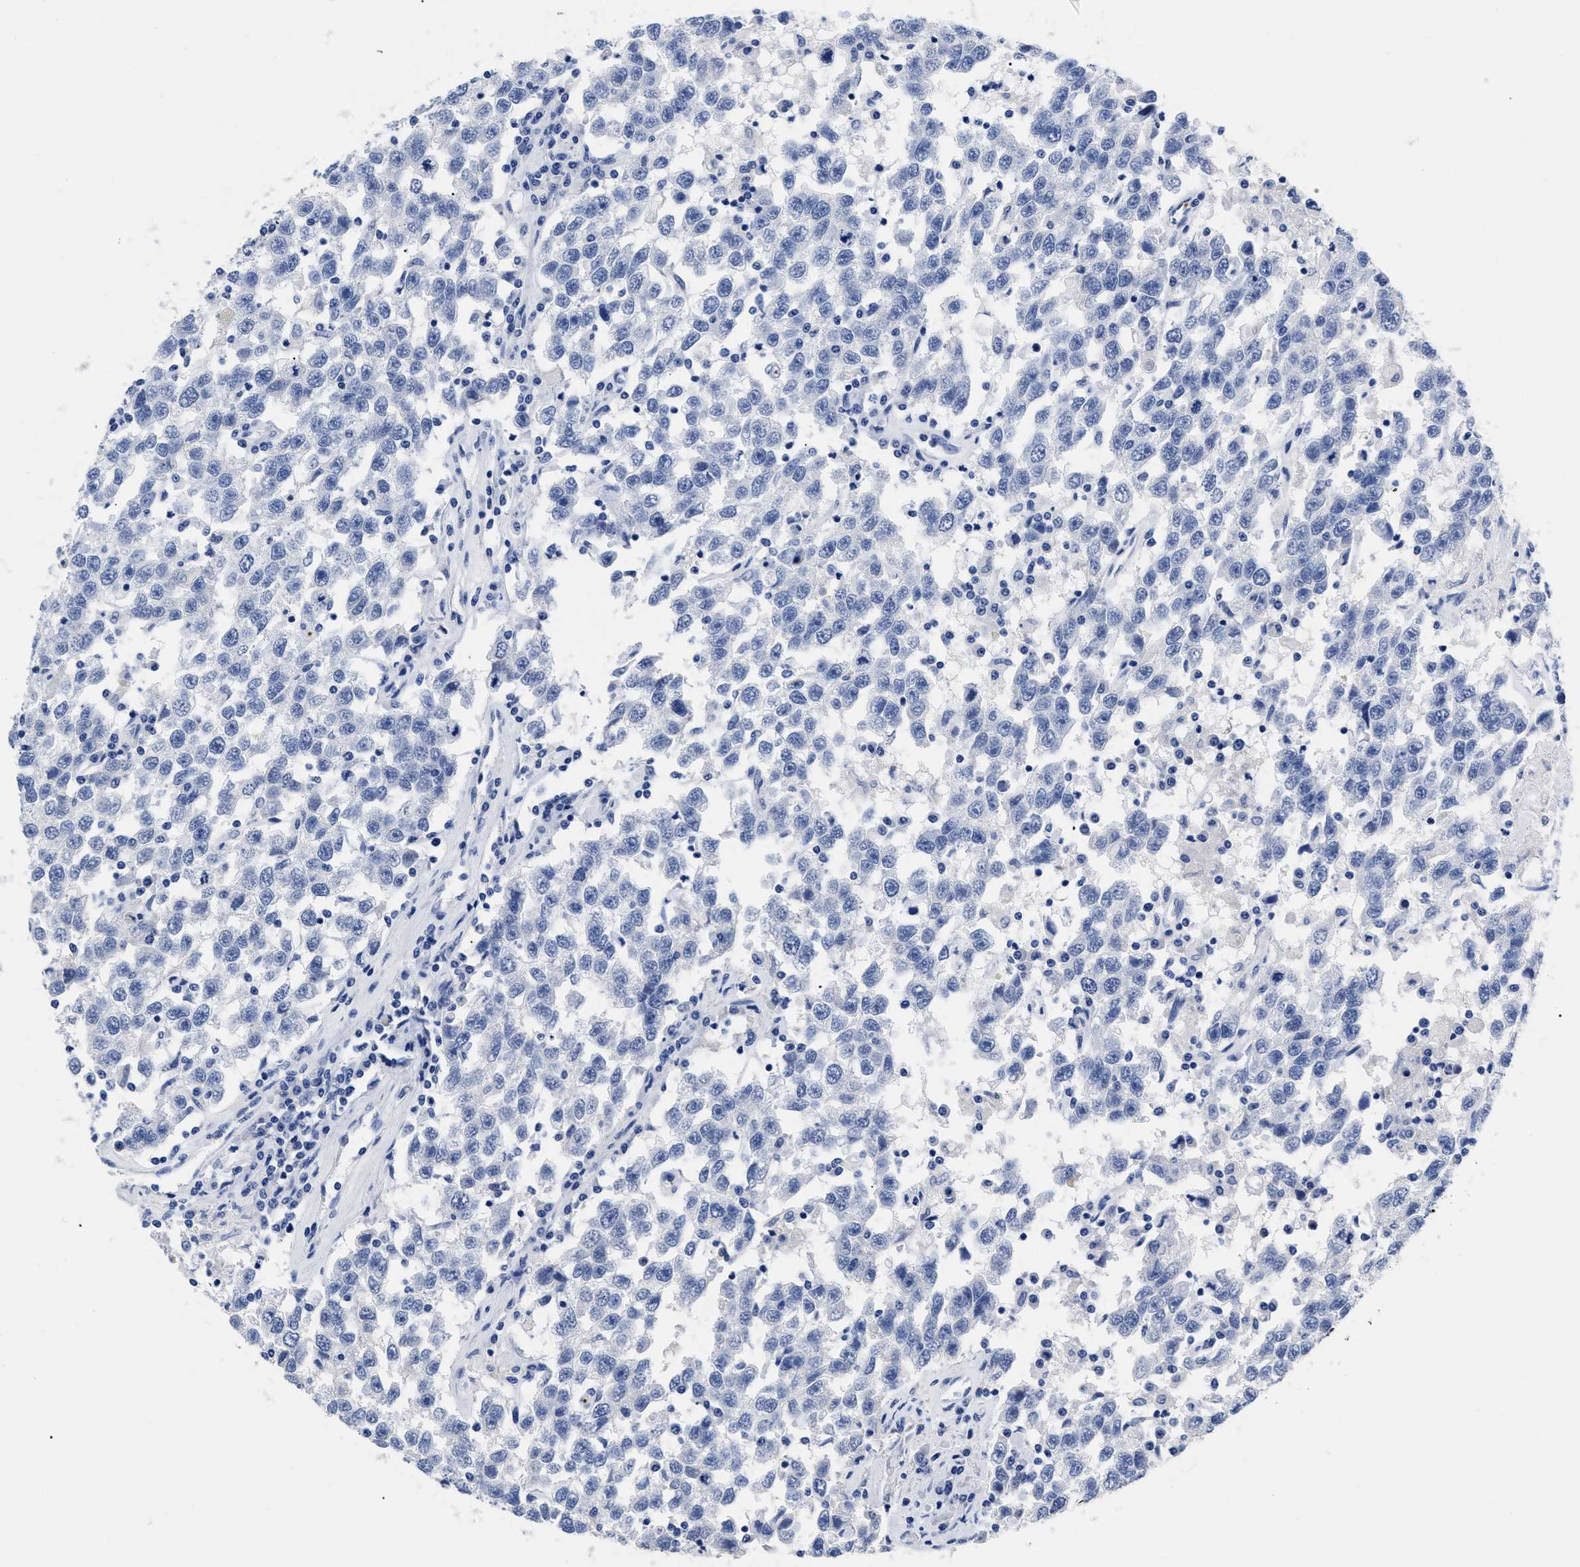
{"staining": {"intensity": "negative", "quantity": "none", "location": "none"}, "tissue": "testis cancer", "cell_type": "Tumor cells", "image_type": "cancer", "snomed": [{"axis": "morphology", "description": "Seminoma, NOS"}, {"axis": "topography", "description": "Testis"}], "caption": "Micrograph shows no significant protein staining in tumor cells of seminoma (testis).", "gene": "TREML1", "patient": {"sex": "male", "age": 41}}